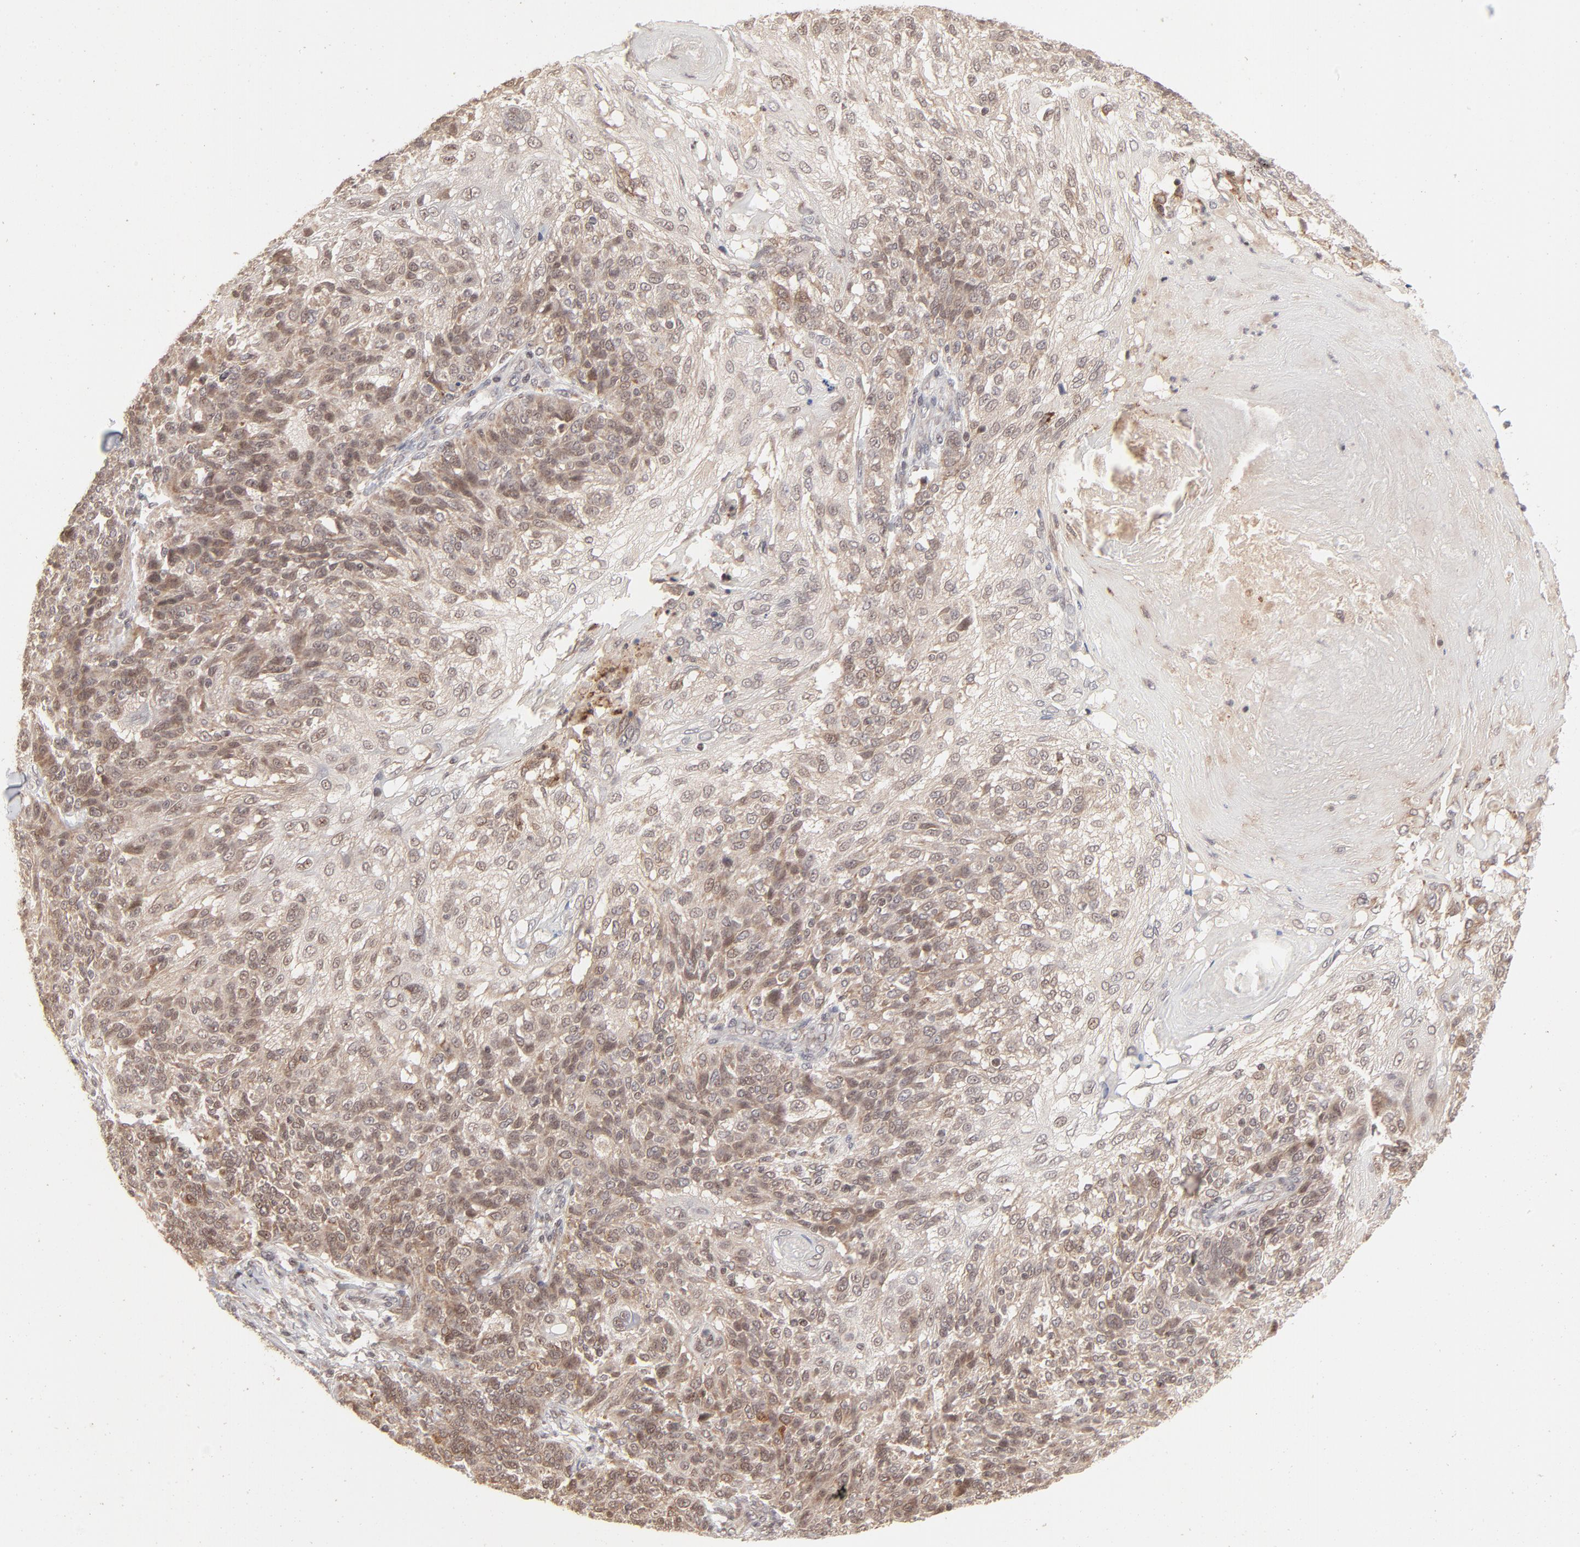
{"staining": {"intensity": "weak", "quantity": ">75%", "location": "cytoplasmic/membranous,nuclear"}, "tissue": "skin cancer", "cell_type": "Tumor cells", "image_type": "cancer", "snomed": [{"axis": "morphology", "description": "Normal tissue, NOS"}, {"axis": "morphology", "description": "Squamous cell carcinoma, NOS"}, {"axis": "topography", "description": "Skin"}], "caption": "Human skin cancer stained with a brown dye shows weak cytoplasmic/membranous and nuclear positive staining in about >75% of tumor cells.", "gene": "ARIH1", "patient": {"sex": "female", "age": 83}}